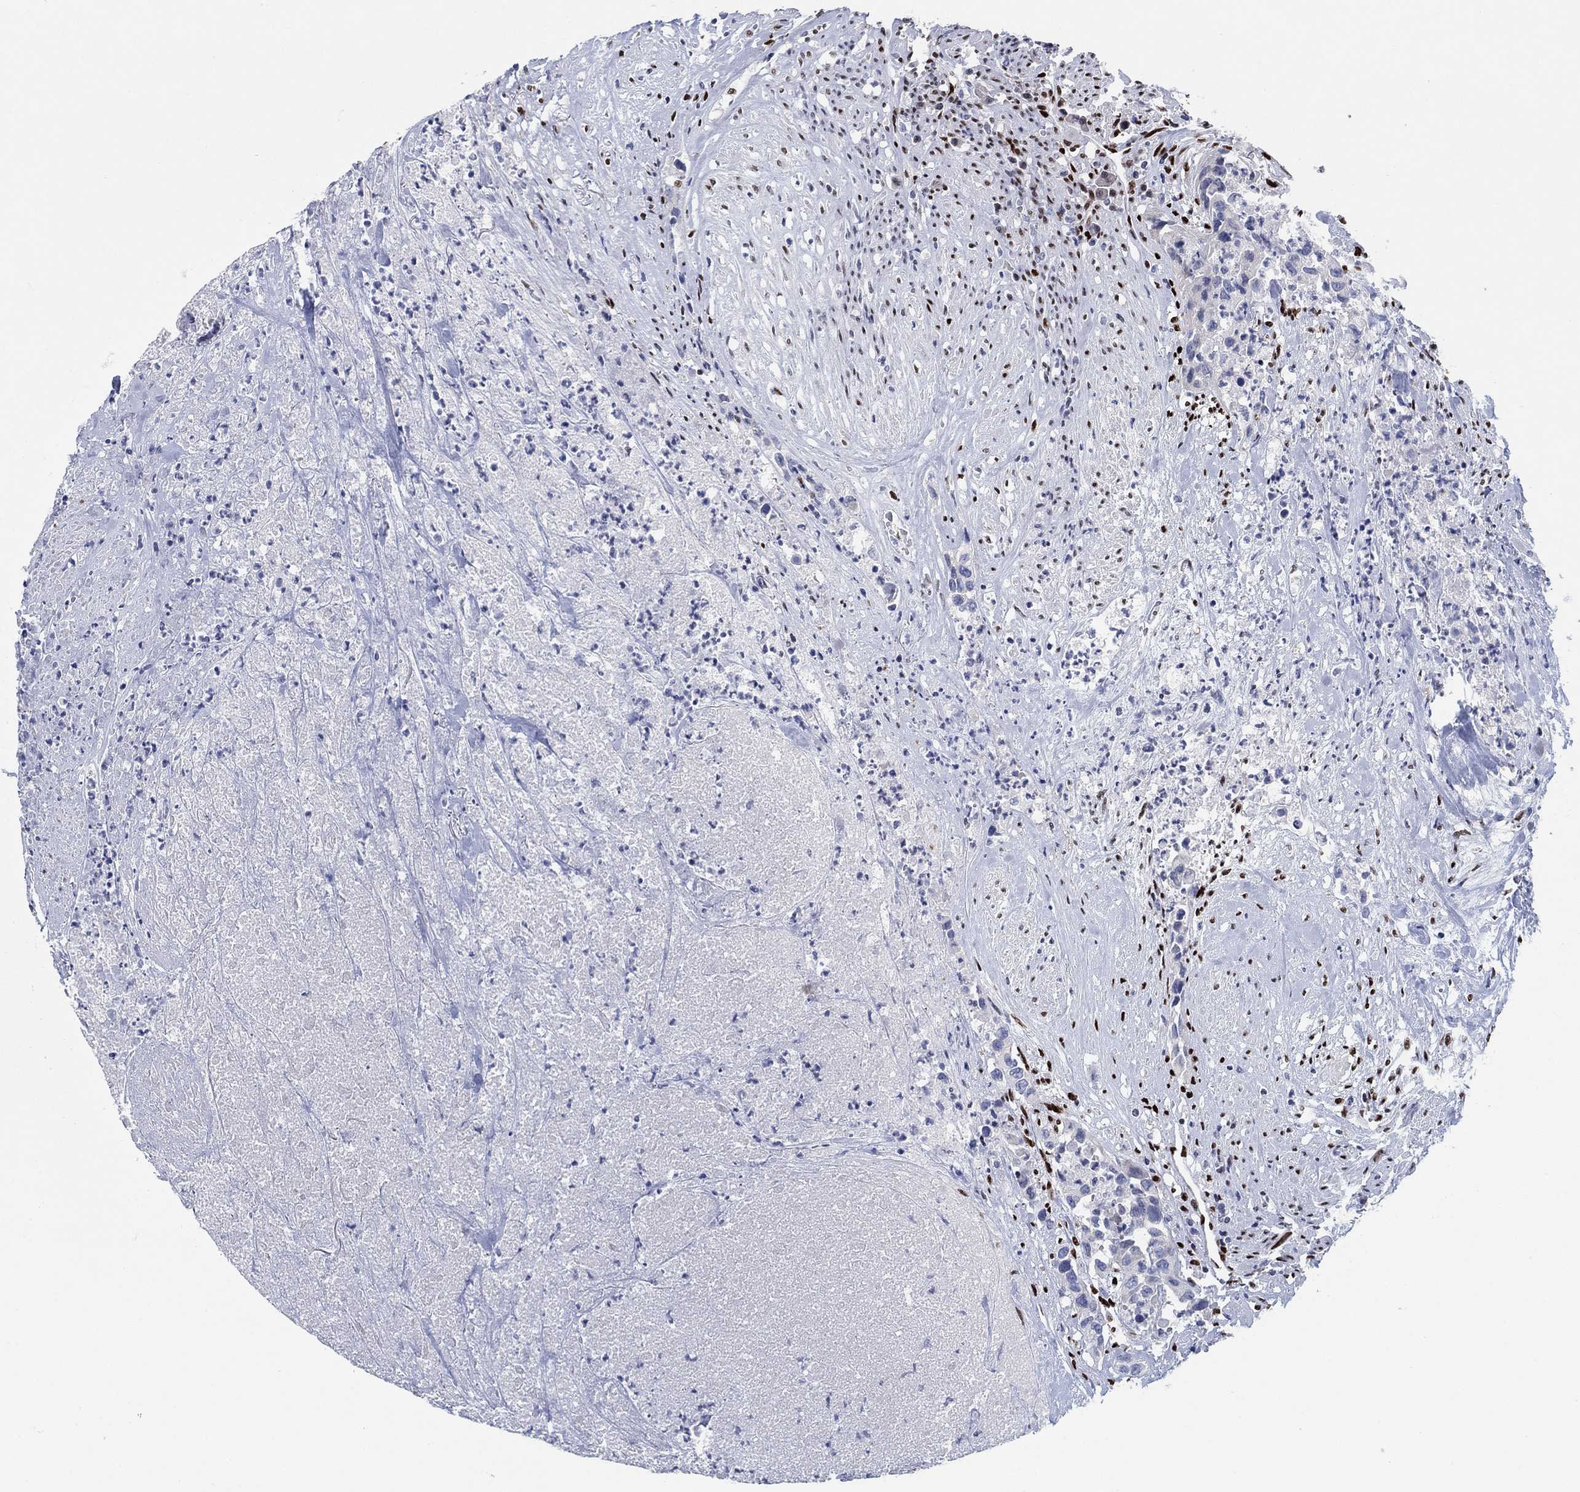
{"staining": {"intensity": "negative", "quantity": "none", "location": "none"}, "tissue": "urothelial cancer", "cell_type": "Tumor cells", "image_type": "cancer", "snomed": [{"axis": "morphology", "description": "Urothelial carcinoma, High grade"}, {"axis": "topography", "description": "Urinary bladder"}], "caption": "A photomicrograph of urothelial carcinoma (high-grade) stained for a protein reveals no brown staining in tumor cells. (Brightfield microscopy of DAB IHC at high magnification).", "gene": "ZEB1", "patient": {"sex": "female", "age": 73}}